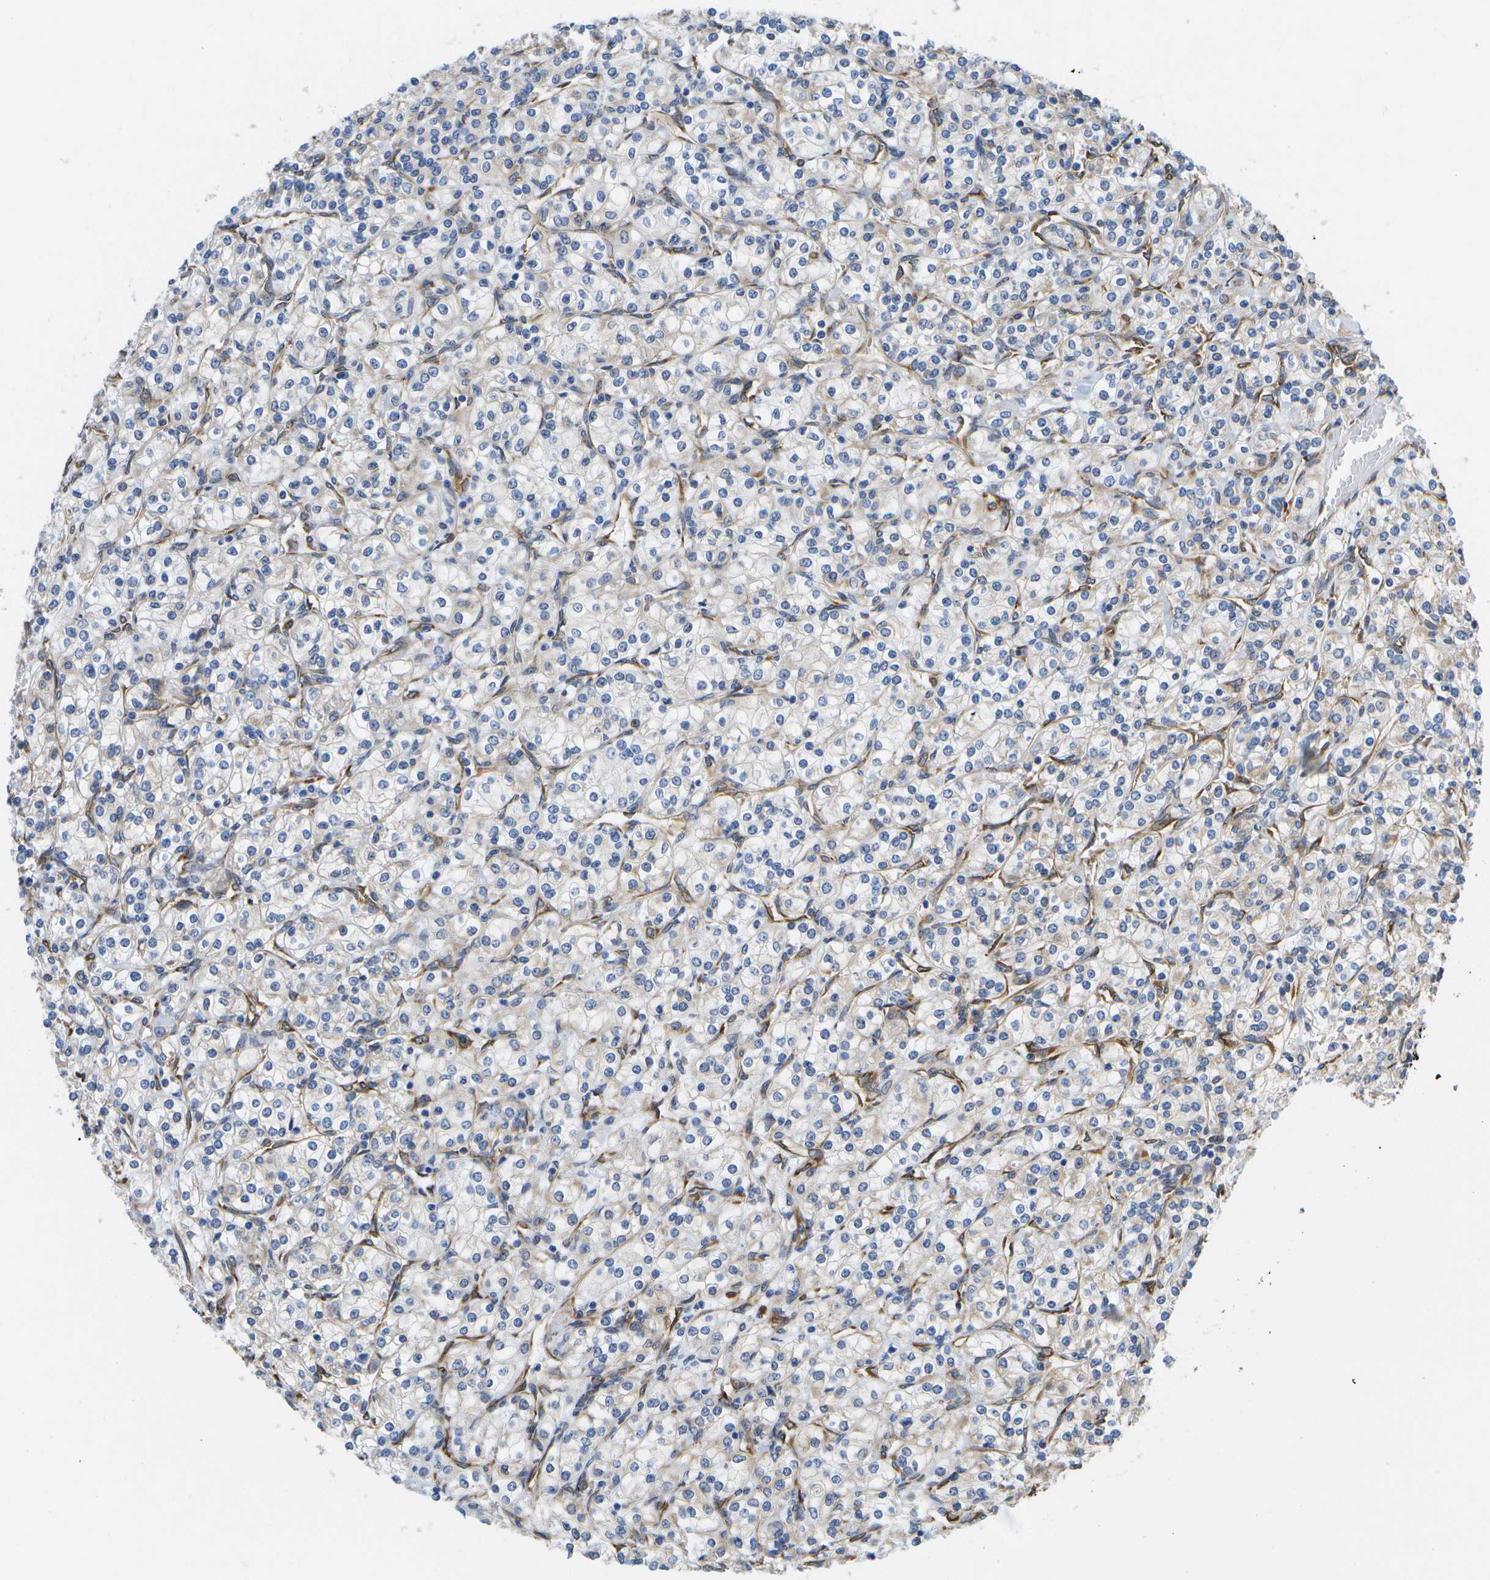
{"staining": {"intensity": "negative", "quantity": "none", "location": "none"}, "tissue": "renal cancer", "cell_type": "Tumor cells", "image_type": "cancer", "snomed": [{"axis": "morphology", "description": "Adenocarcinoma, NOS"}, {"axis": "topography", "description": "Kidney"}], "caption": "Renal cancer (adenocarcinoma) stained for a protein using immunohistochemistry demonstrates no staining tumor cells.", "gene": "ZDHHC17", "patient": {"sex": "male", "age": 77}}